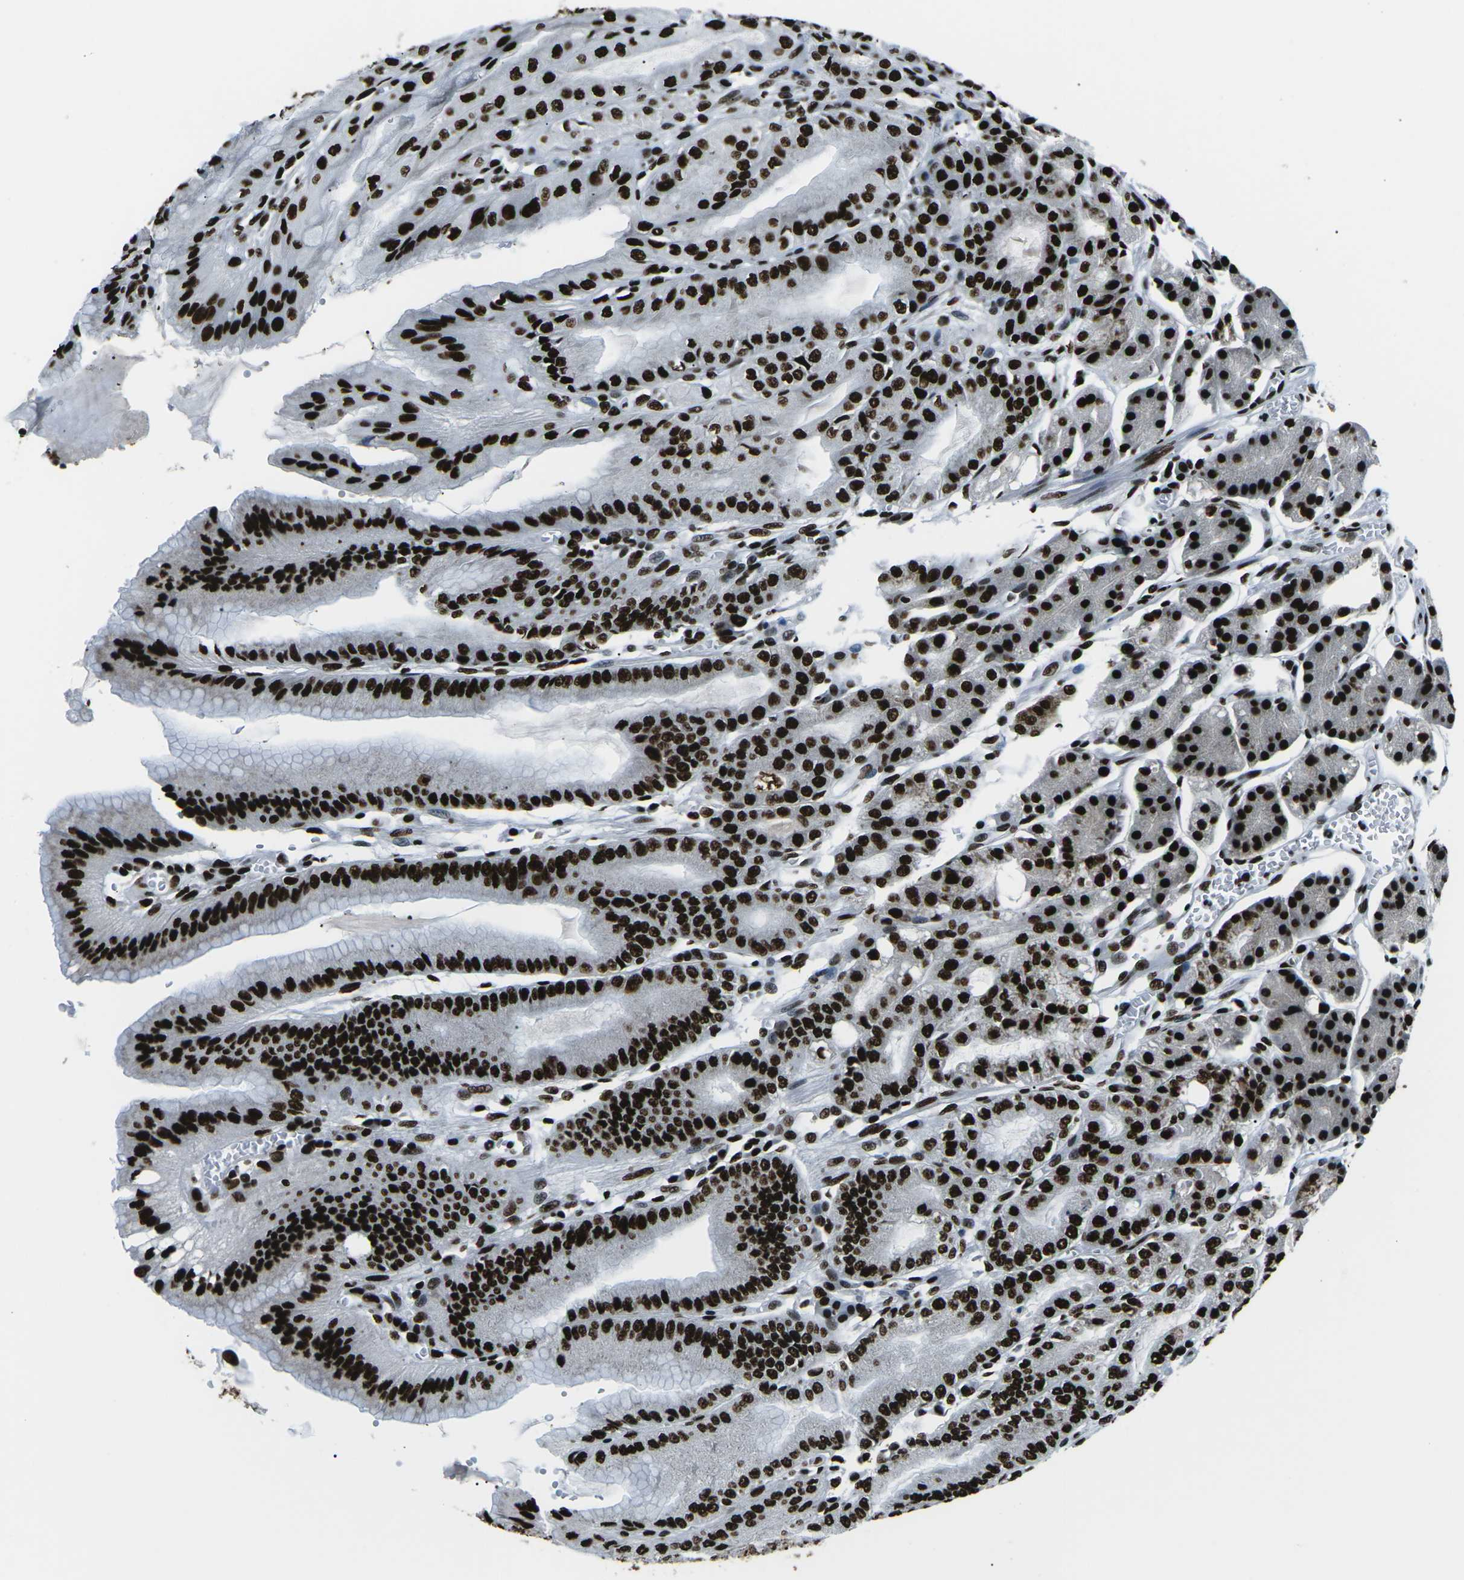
{"staining": {"intensity": "strong", "quantity": ">75%", "location": "nuclear"}, "tissue": "stomach", "cell_type": "Glandular cells", "image_type": "normal", "snomed": [{"axis": "morphology", "description": "Normal tissue, NOS"}, {"axis": "topography", "description": "Stomach, lower"}], "caption": "DAB (3,3'-diaminobenzidine) immunohistochemical staining of unremarkable stomach reveals strong nuclear protein staining in about >75% of glandular cells. The staining is performed using DAB (3,3'-diaminobenzidine) brown chromogen to label protein expression. The nuclei are counter-stained blue using hematoxylin.", "gene": "HNRNPL", "patient": {"sex": "male", "age": 71}}